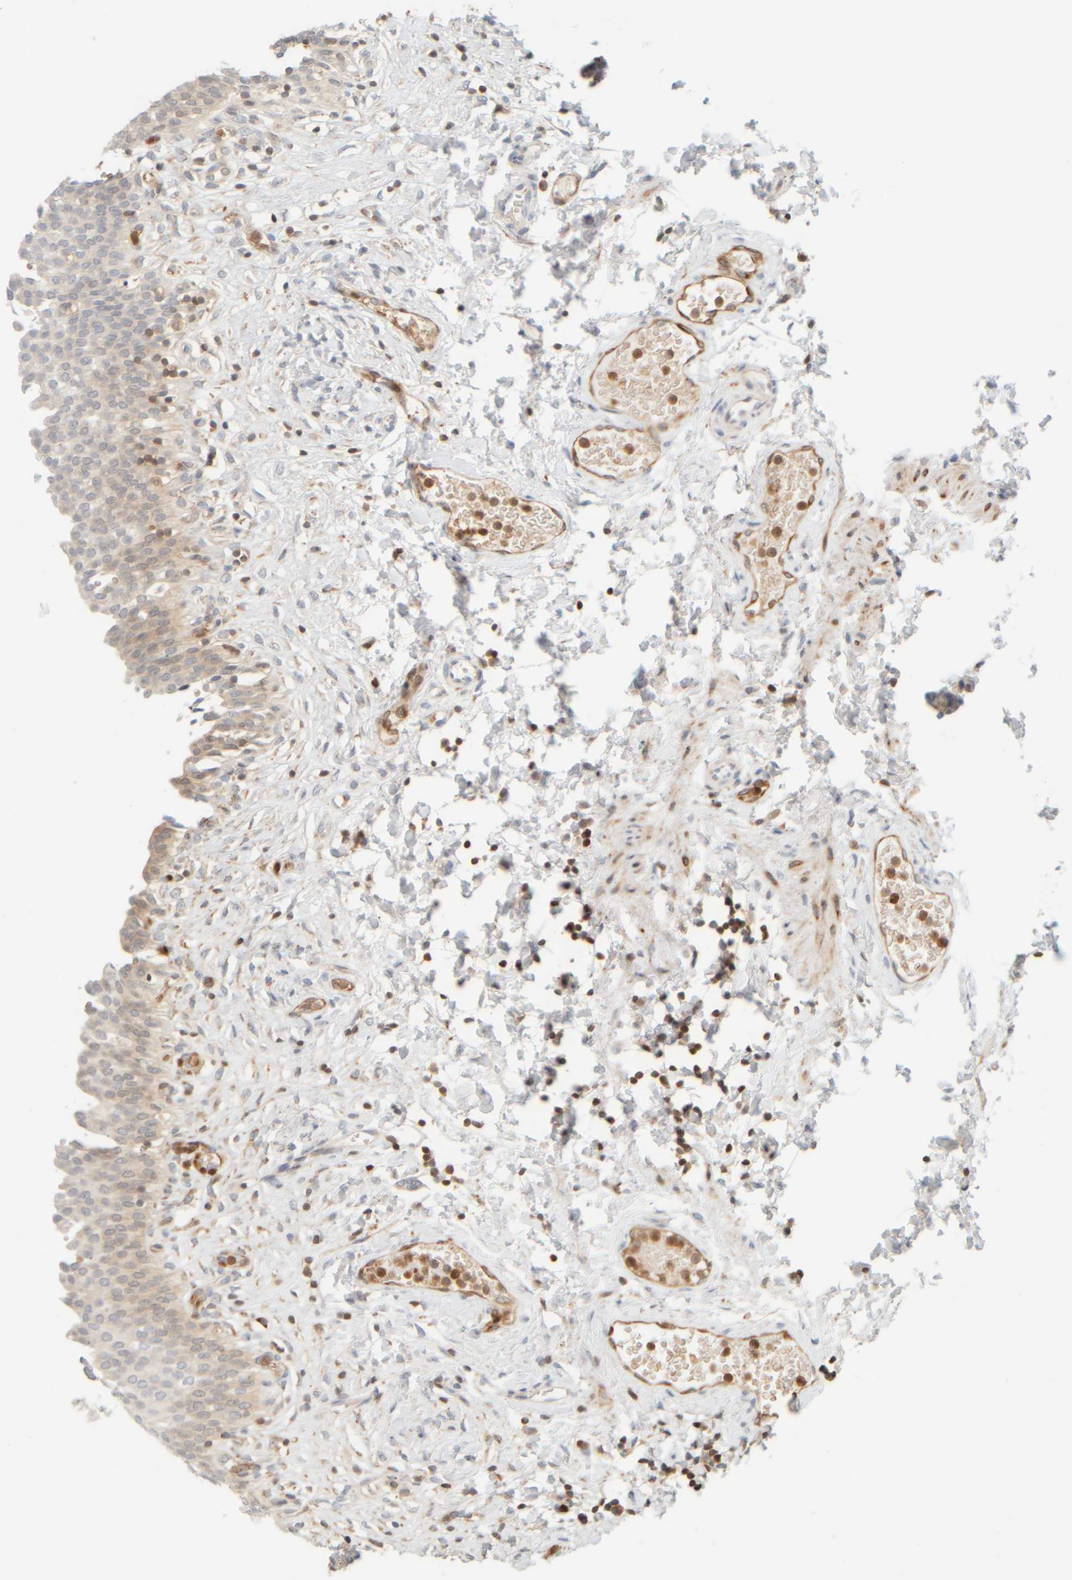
{"staining": {"intensity": "weak", "quantity": "25%-75%", "location": "cytoplasmic/membranous"}, "tissue": "urinary bladder", "cell_type": "Urothelial cells", "image_type": "normal", "snomed": [{"axis": "morphology", "description": "Urothelial carcinoma, High grade"}, {"axis": "topography", "description": "Urinary bladder"}], "caption": "Unremarkable urinary bladder displays weak cytoplasmic/membranous expression in approximately 25%-75% of urothelial cells.", "gene": "AARSD1", "patient": {"sex": "male", "age": 46}}